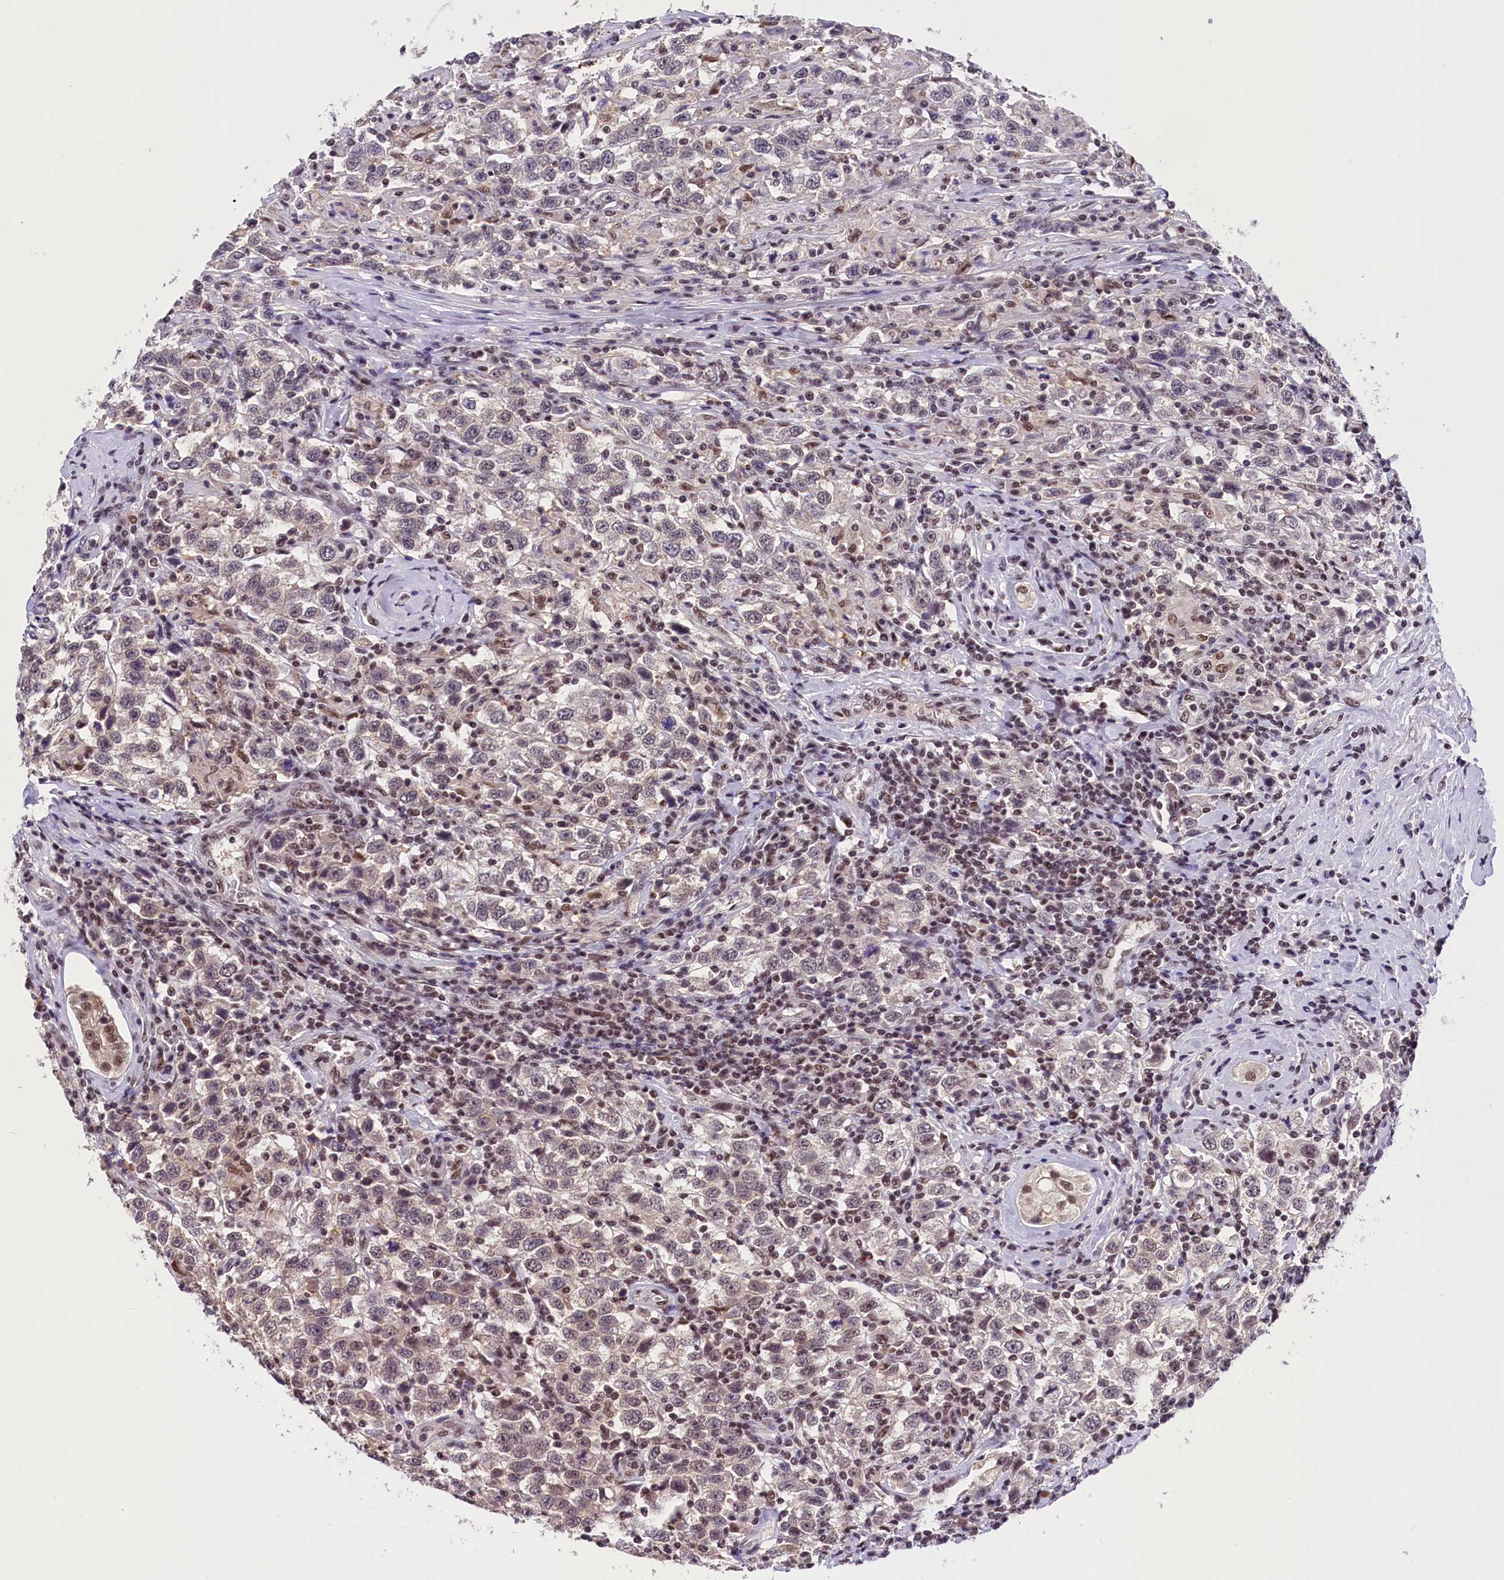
{"staining": {"intensity": "weak", "quantity": "25%-75%", "location": "cytoplasmic/membranous,nuclear"}, "tissue": "testis cancer", "cell_type": "Tumor cells", "image_type": "cancer", "snomed": [{"axis": "morphology", "description": "Seminoma, NOS"}, {"axis": "topography", "description": "Testis"}], "caption": "Weak cytoplasmic/membranous and nuclear positivity for a protein is seen in approximately 25%-75% of tumor cells of testis cancer (seminoma) using immunohistochemistry.", "gene": "ZC3H4", "patient": {"sex": "male", "age": 41}}